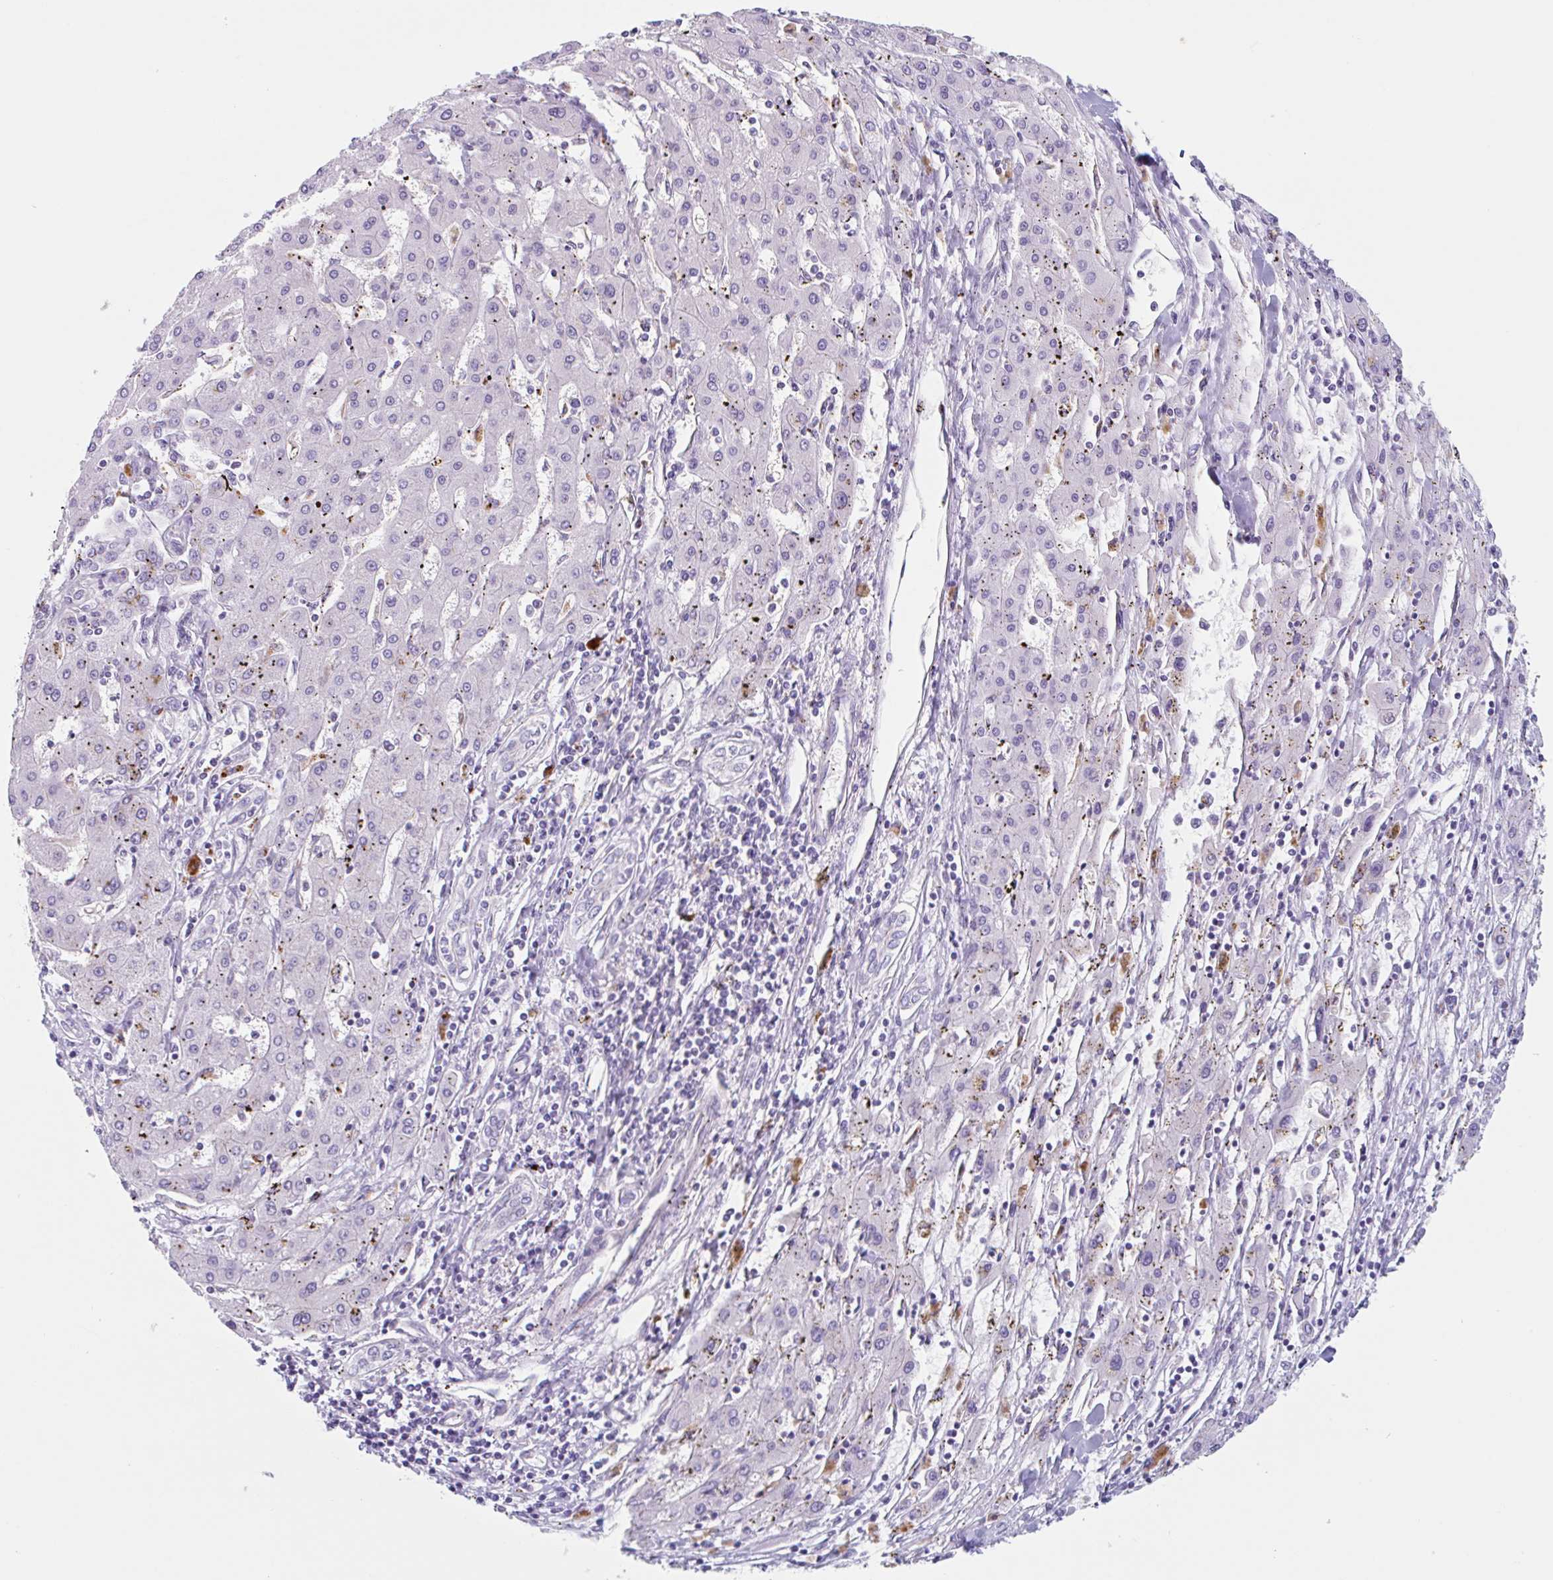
{"staining": {"intensity": "negative", "quantity": "none", "location": "none"}, "tissue": "liver cancer", "cell_type": "Tumor cells", "image_type": "cancer", "snomed": [{"axis": "morphology", "description": "Carcinoma, Hepatocellular, NOS"}, {"axis": "topography", "description": "Liver"}], "caption": "There is no significant staining in tumor cells of hepatocellular carcinoma (liver).", "gene": "LENG9", "patient": {"sex": "male", "age": 72}}